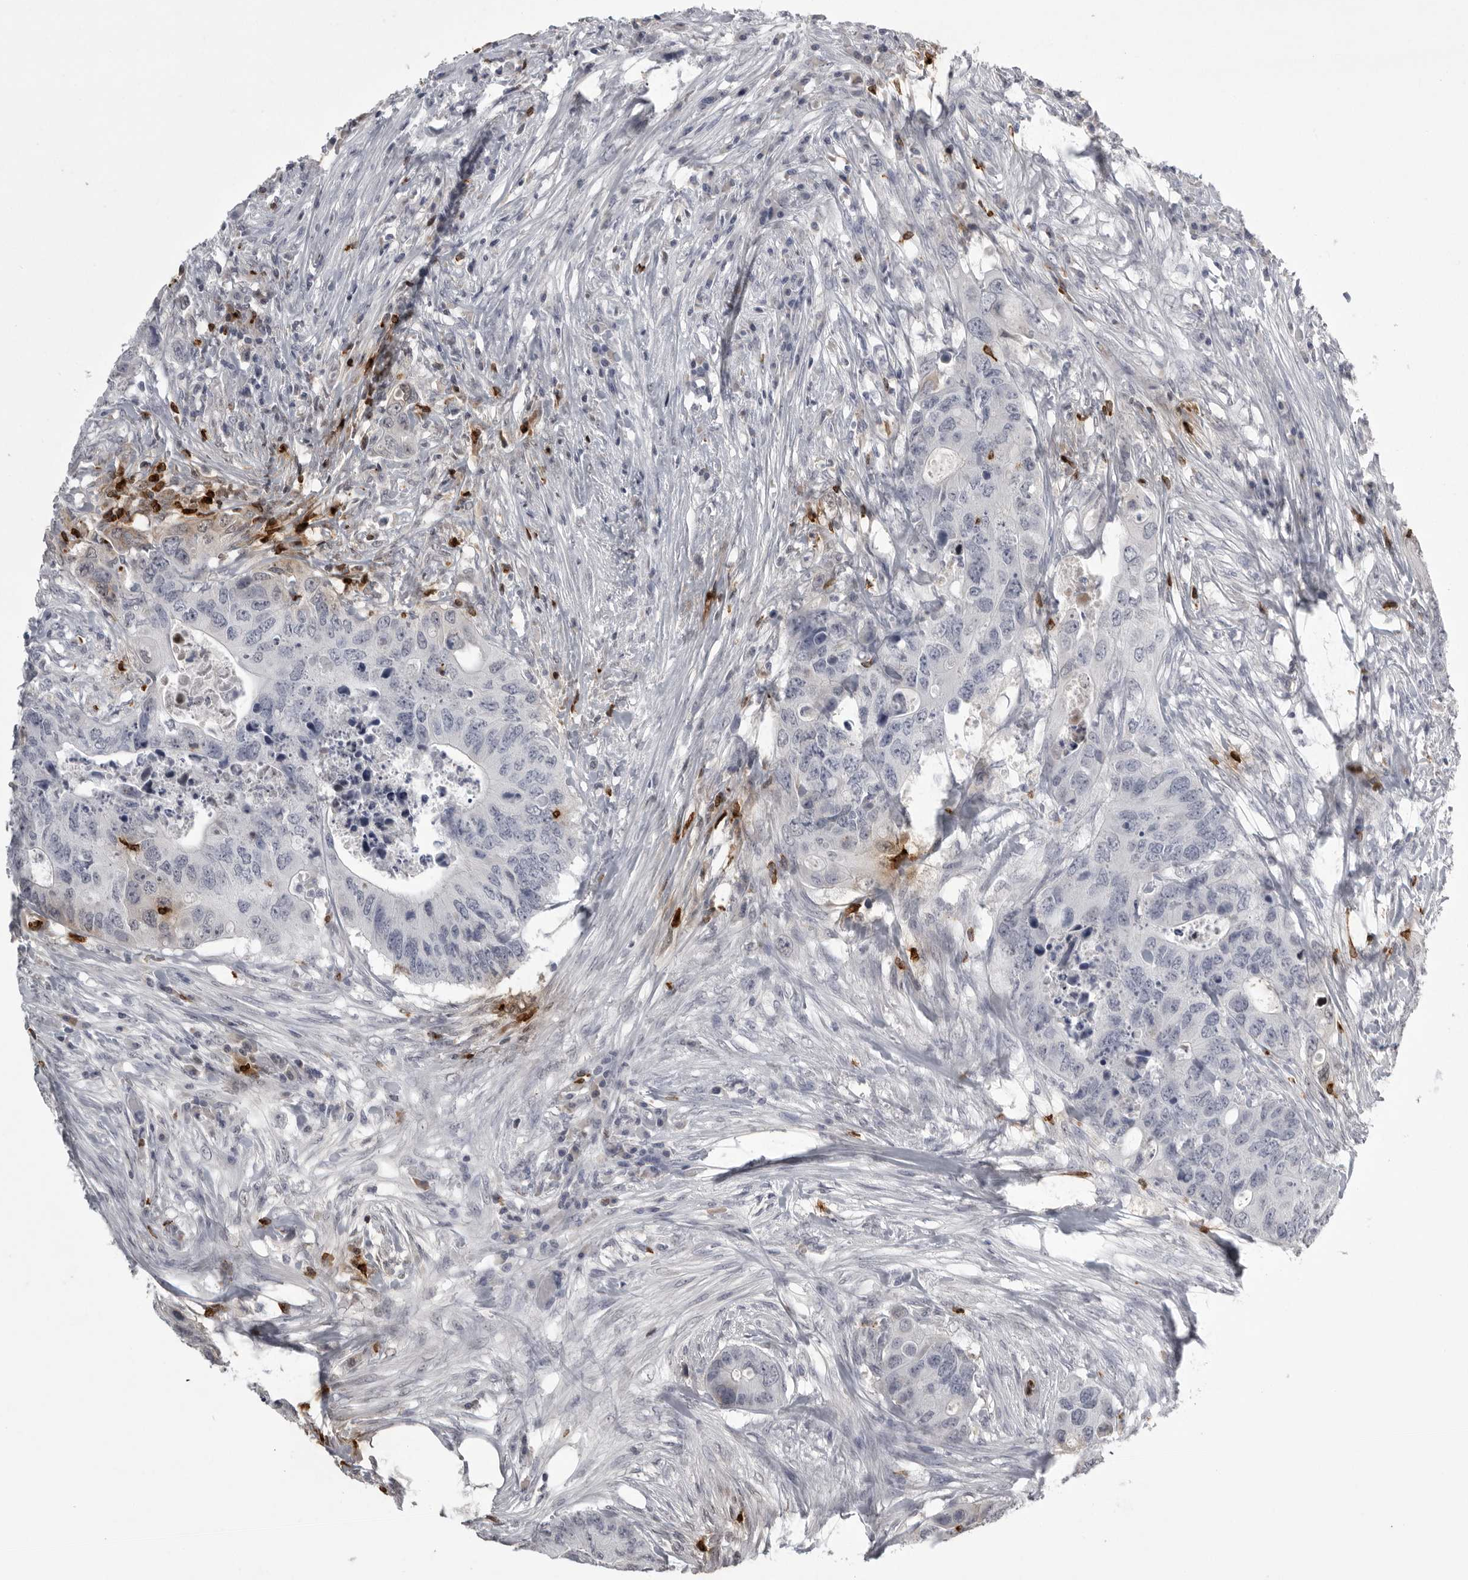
{"staining": {"intensity": "negative", "quantity": "none", "location": "none"}, "tissue": "colorectal cancer", "cell_type": "Tumor cells", "image_type": "cancer", "snomed": [{"axis": "morphology", "description": "Adenocarcinoma, NOS"}, {"axis": "topography", "description": "Colon"}], "caption": "This is an immunohistochemistry (IHC) photomicrograph of human colorectal cancer (adenocarcinoma). There is no staining in tumor cells.", "gene": "GNLY", "patient": {"sex": "male", "age": 71}}